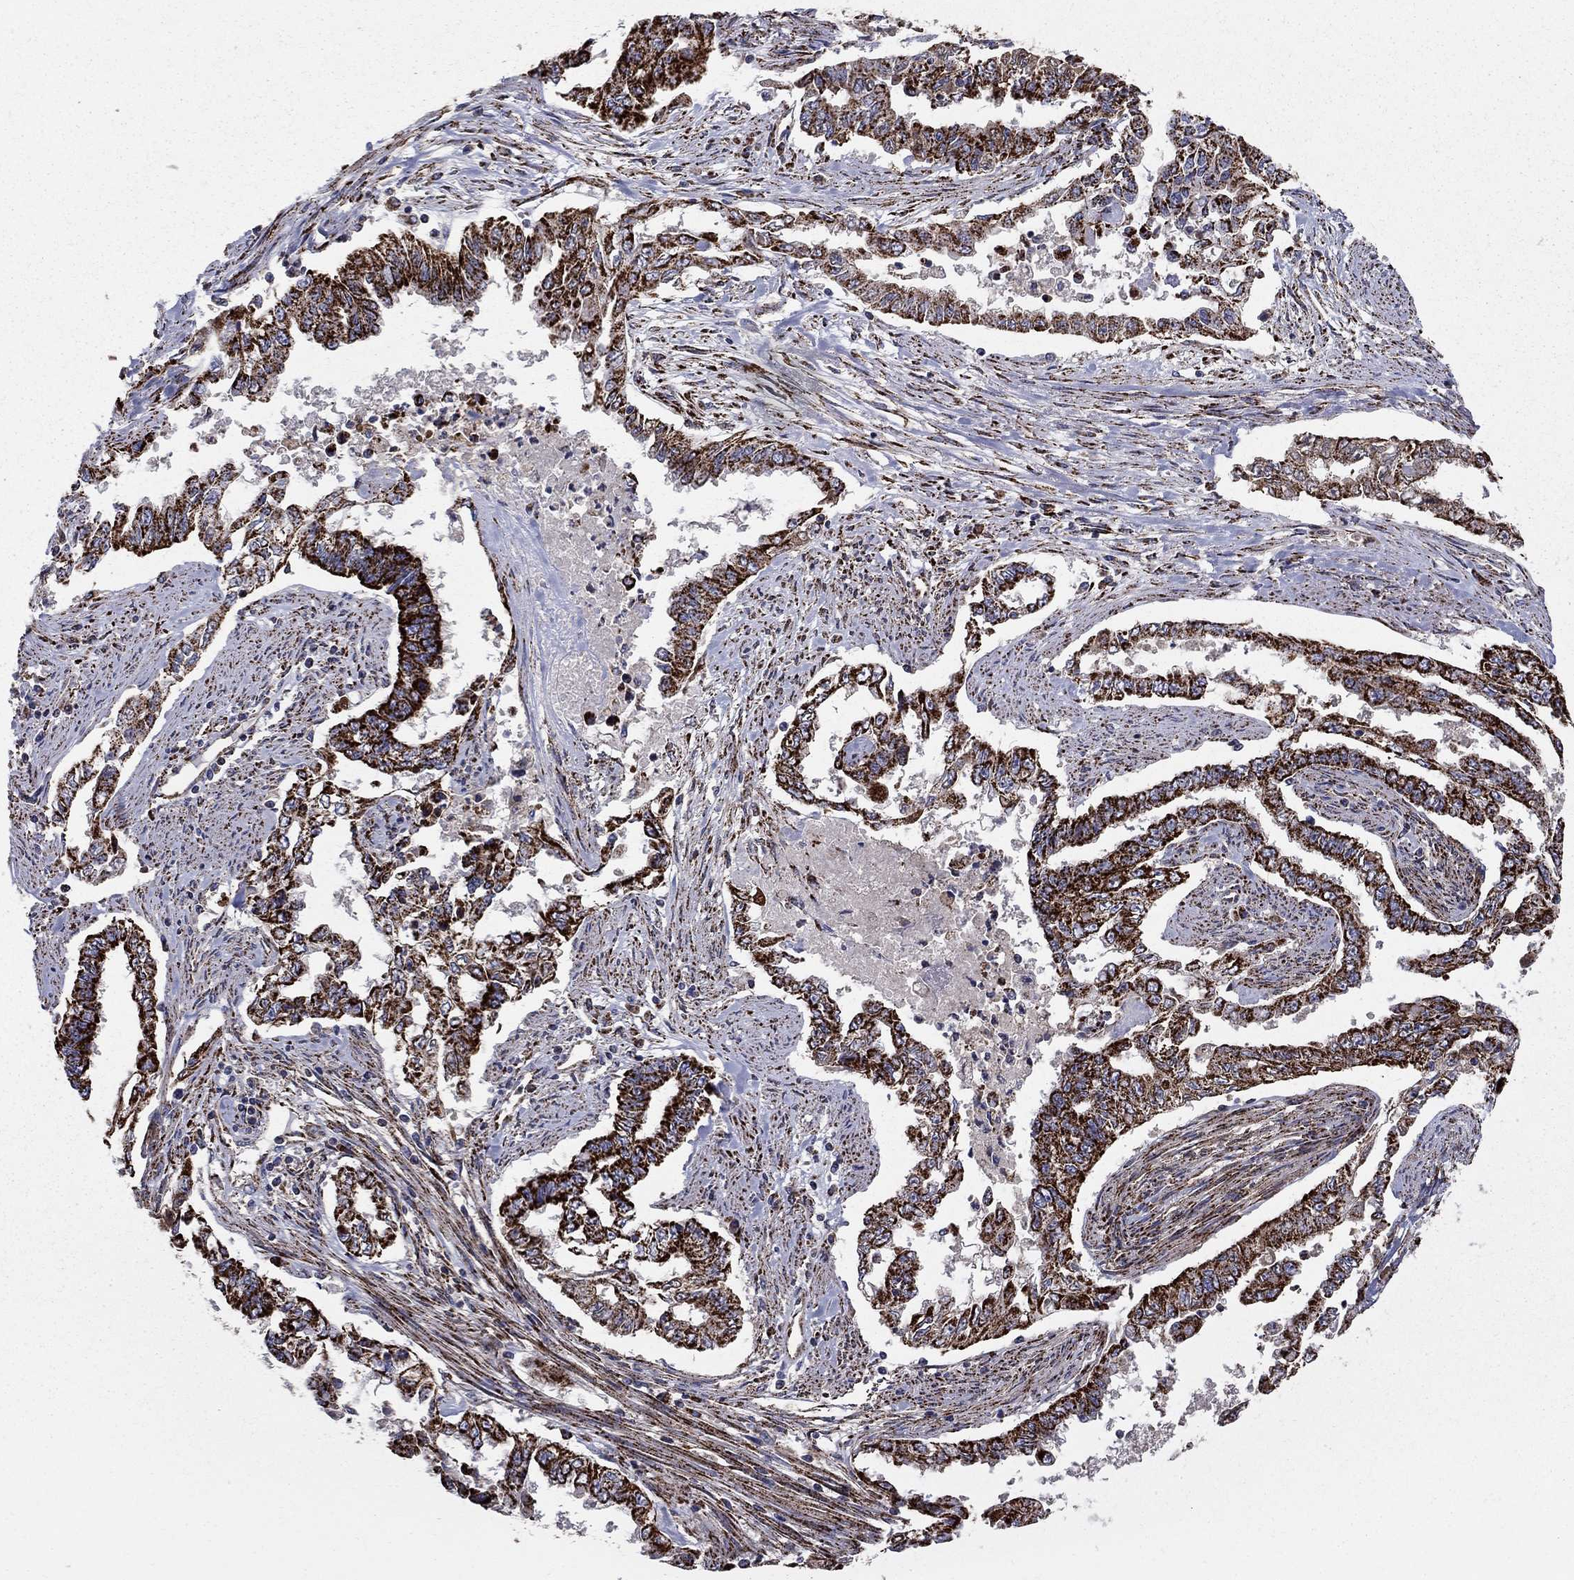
{"staining": {"intensity": "strong", "quantity": ">75%", "location": "cytoplasmic/membranous"}, "tissue": "endometrial cancer", "cell_type": "Tumor cells", "image_type": "cancer", "snomed": [{"axis": "morphology", "description": "Adenocarcinoma, NOS"}, {"axis": "topography", "description": "Uterus"}], "caption": "IHC micrograph of neoplastic tissue: endometrial adenocarcinoma stained using IHC reveals high levels of strong protein expression localized specifically in the cytoplasmic/membranous of tumor cells, appearing as a cytoplasmic/membranous brown color.", "gene": "GCSH", "patient": {"sex": "female", "age": 59}}